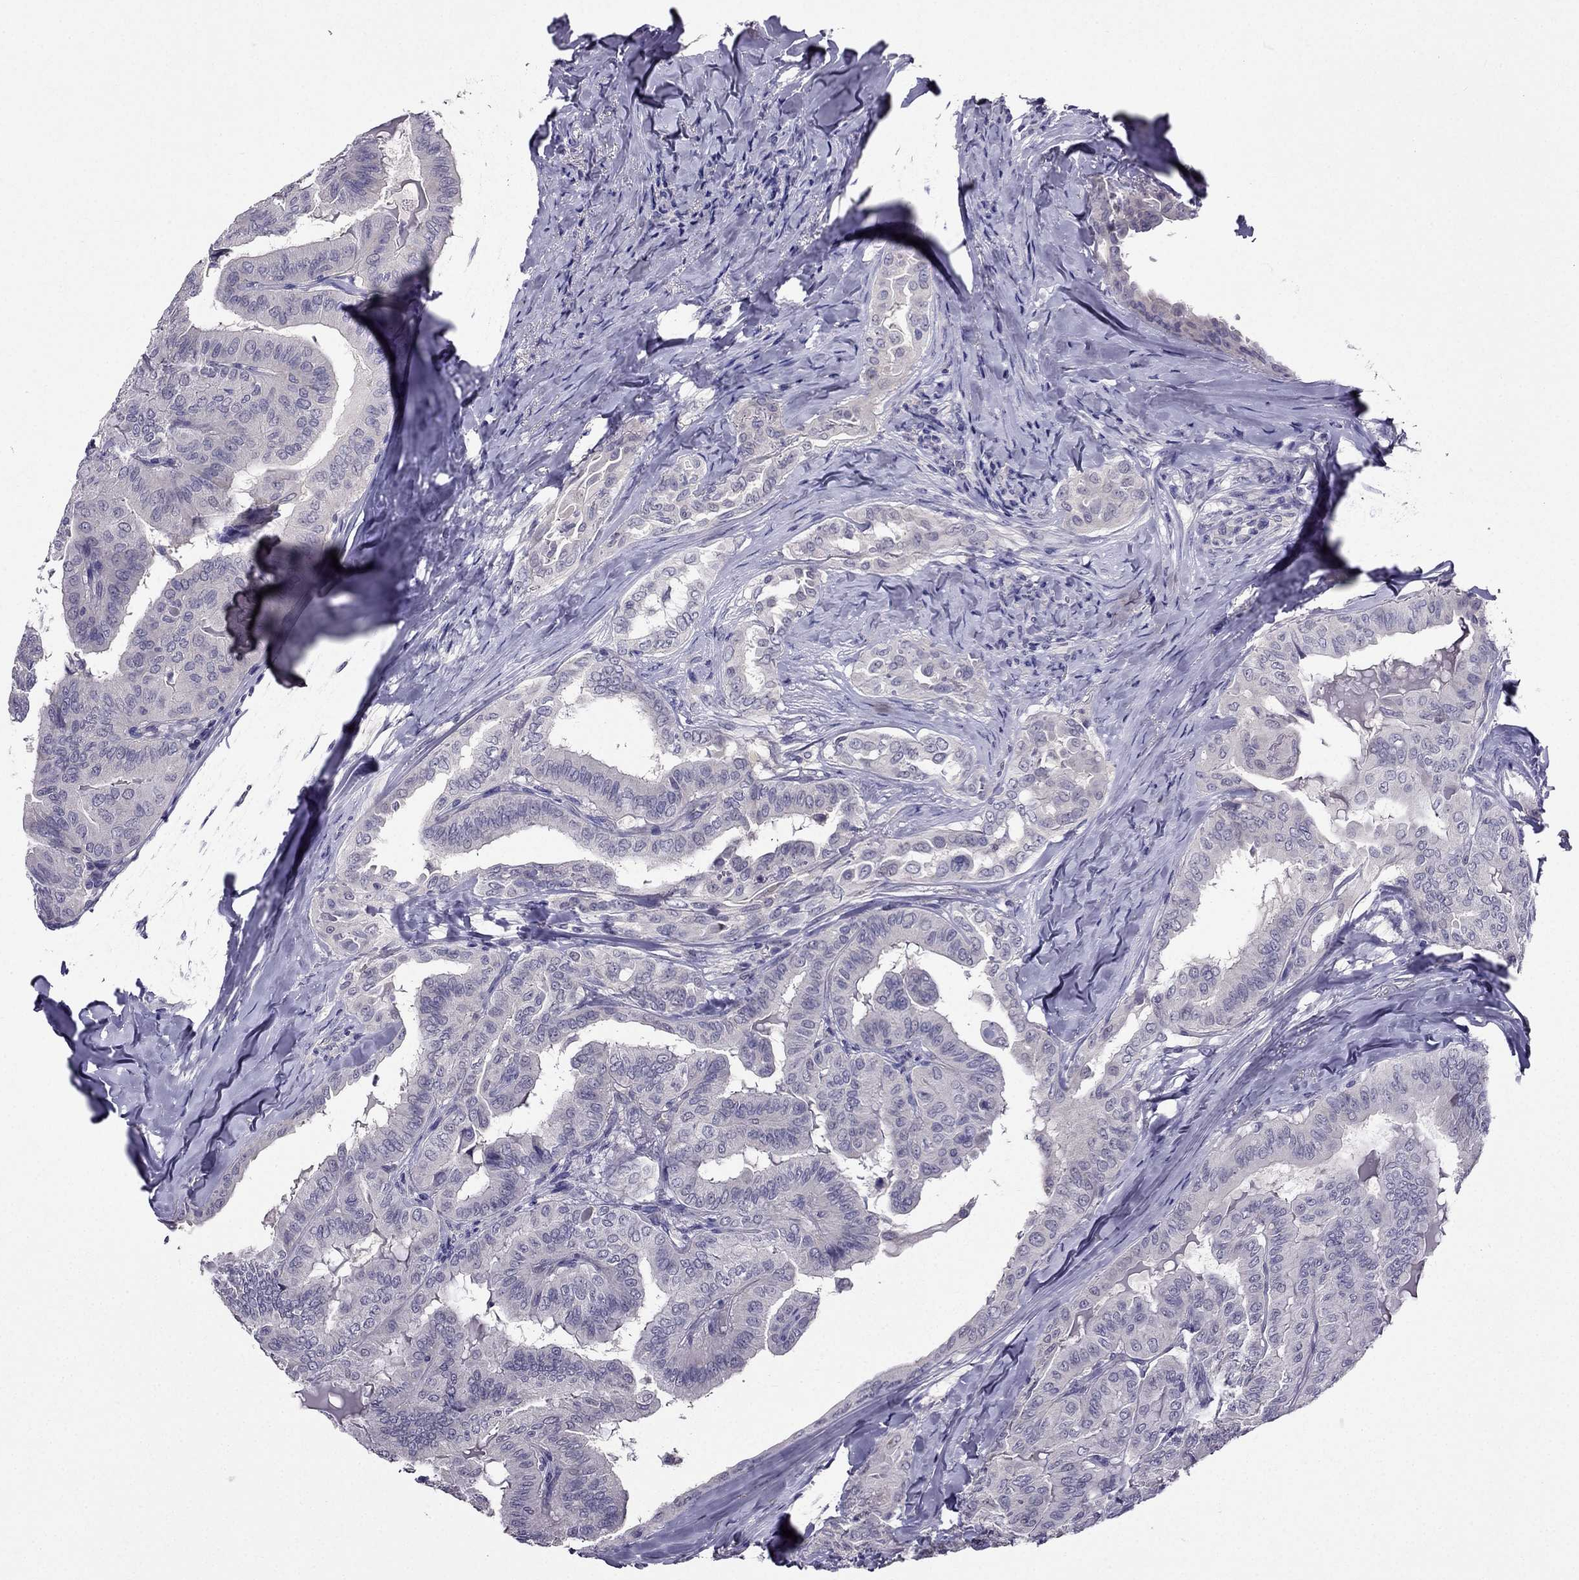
{"staining": {"intensity": "negative", "quantity": "none", "location": "none"}, "tissue": "thyroid cancer", "cell_type": "Tumor cells", "image_type": "cancer", "snomed": [{"axis": "morphology", "description": "Papillary adenocarcinoma, NOS"}, {"axis": "topography", "description": "Thyroid gland"}], "caption": "Immunohistochemistry (IHC) photomicrograph of human papillary adenocarcinoma (thyroid) stained for a protein (brown), which displays no positivity in tumor cells.", "gene": "DUSP15", "patient": {"sex": "female", "age": 68}}